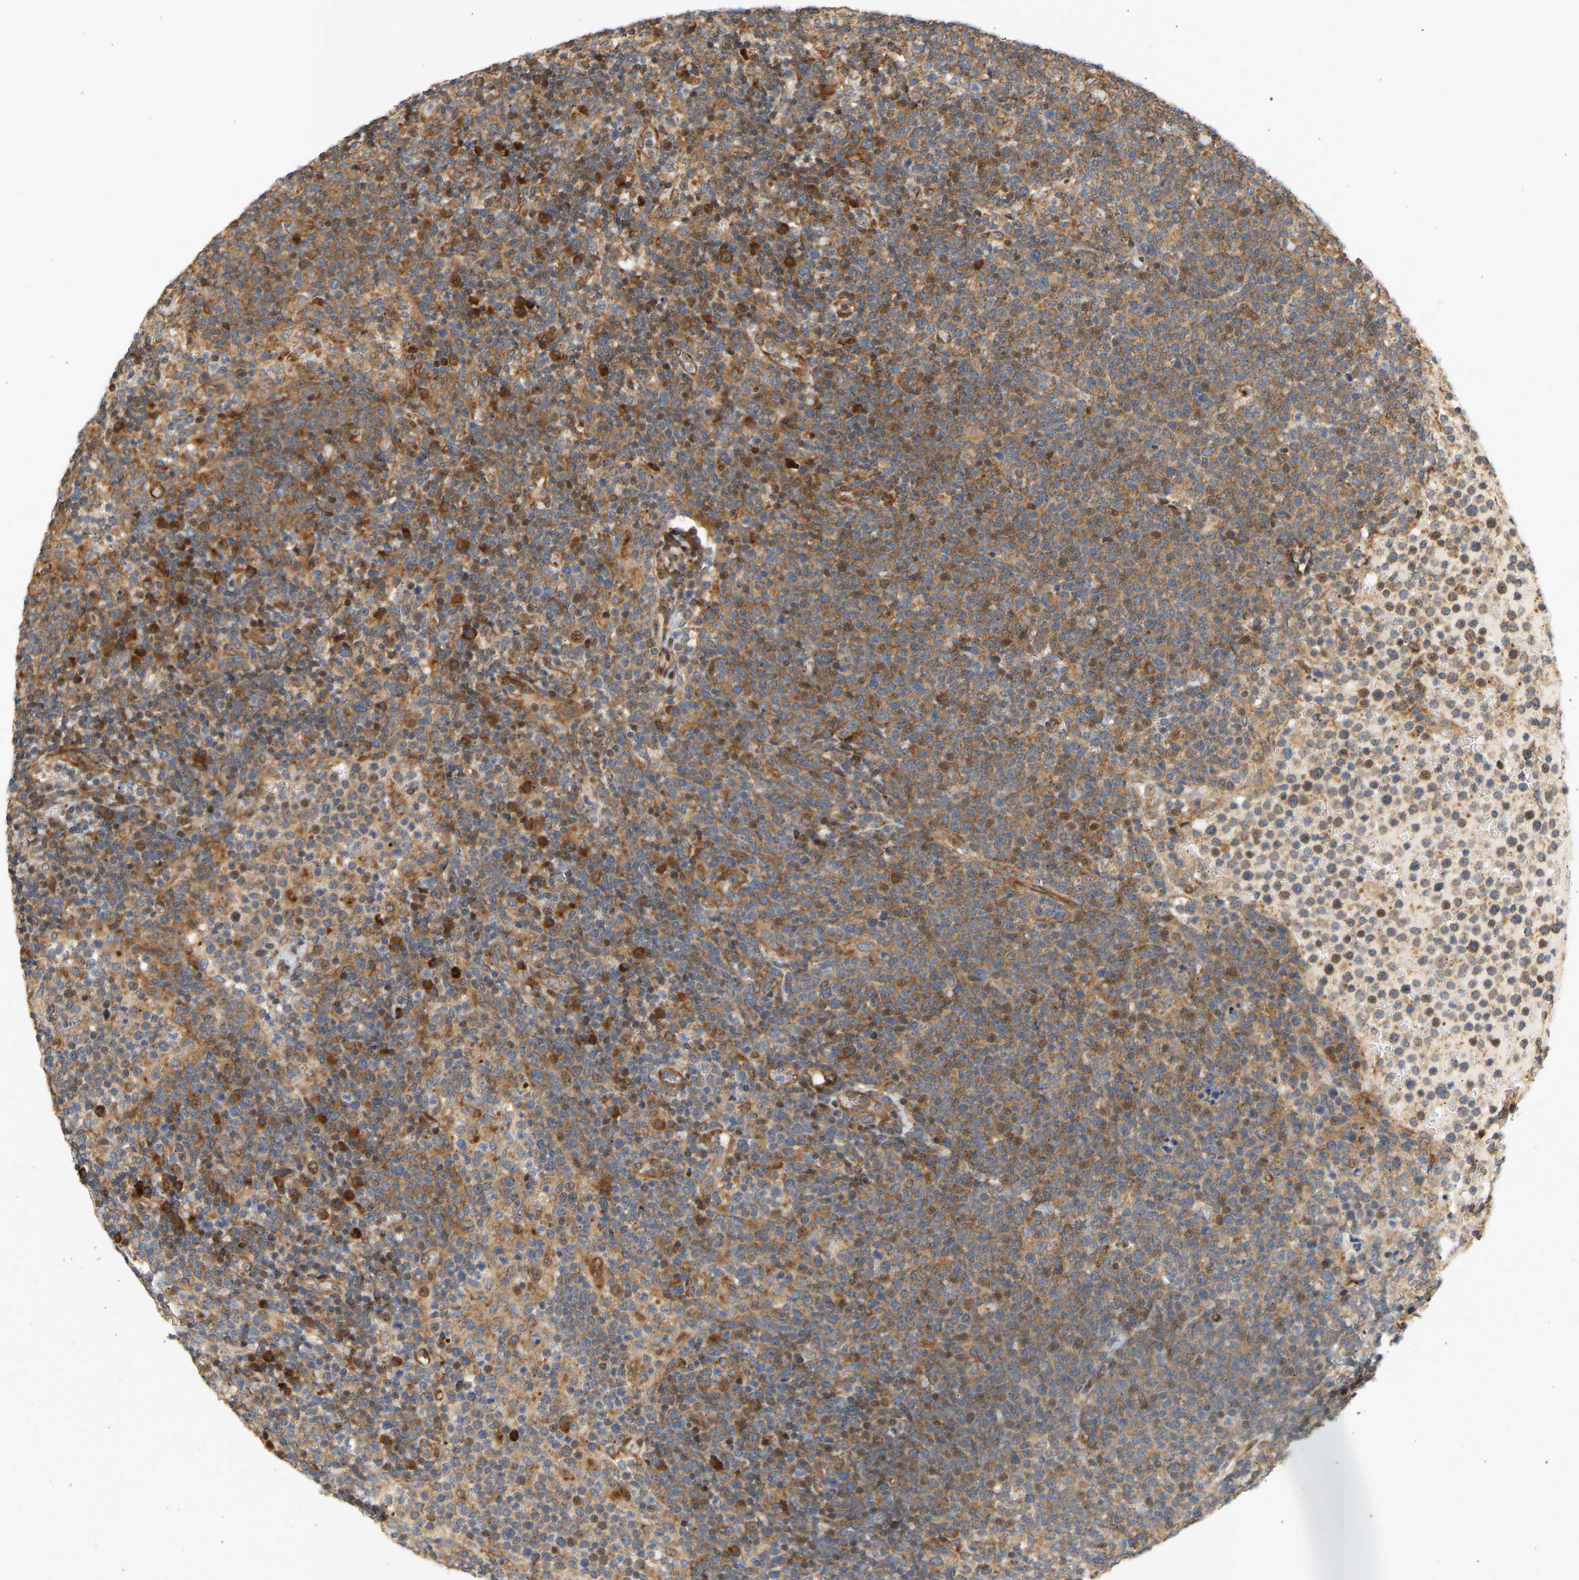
{"staining": {"intensity": "moderate", "quantity": ">75%", "location": "cytoplasmic/membranous"}, "tissue": "lymphoma", "cell_type": "Tumor cells", "image_type": "cancer", "snomed": [{"axis": "morphology", "description": "Malignant lymphoma, non-Hodgkin's type, High grade"}, {"axis": "topography", "description": "Lymph node"}], "caption": "A photomicrograph of lymphoma stained for a protein displays moderate cytoplasmic/membranous brown staining in tumor cells.", "gene": "RPS14", "patient": {"sex": "male", "age": 61}}